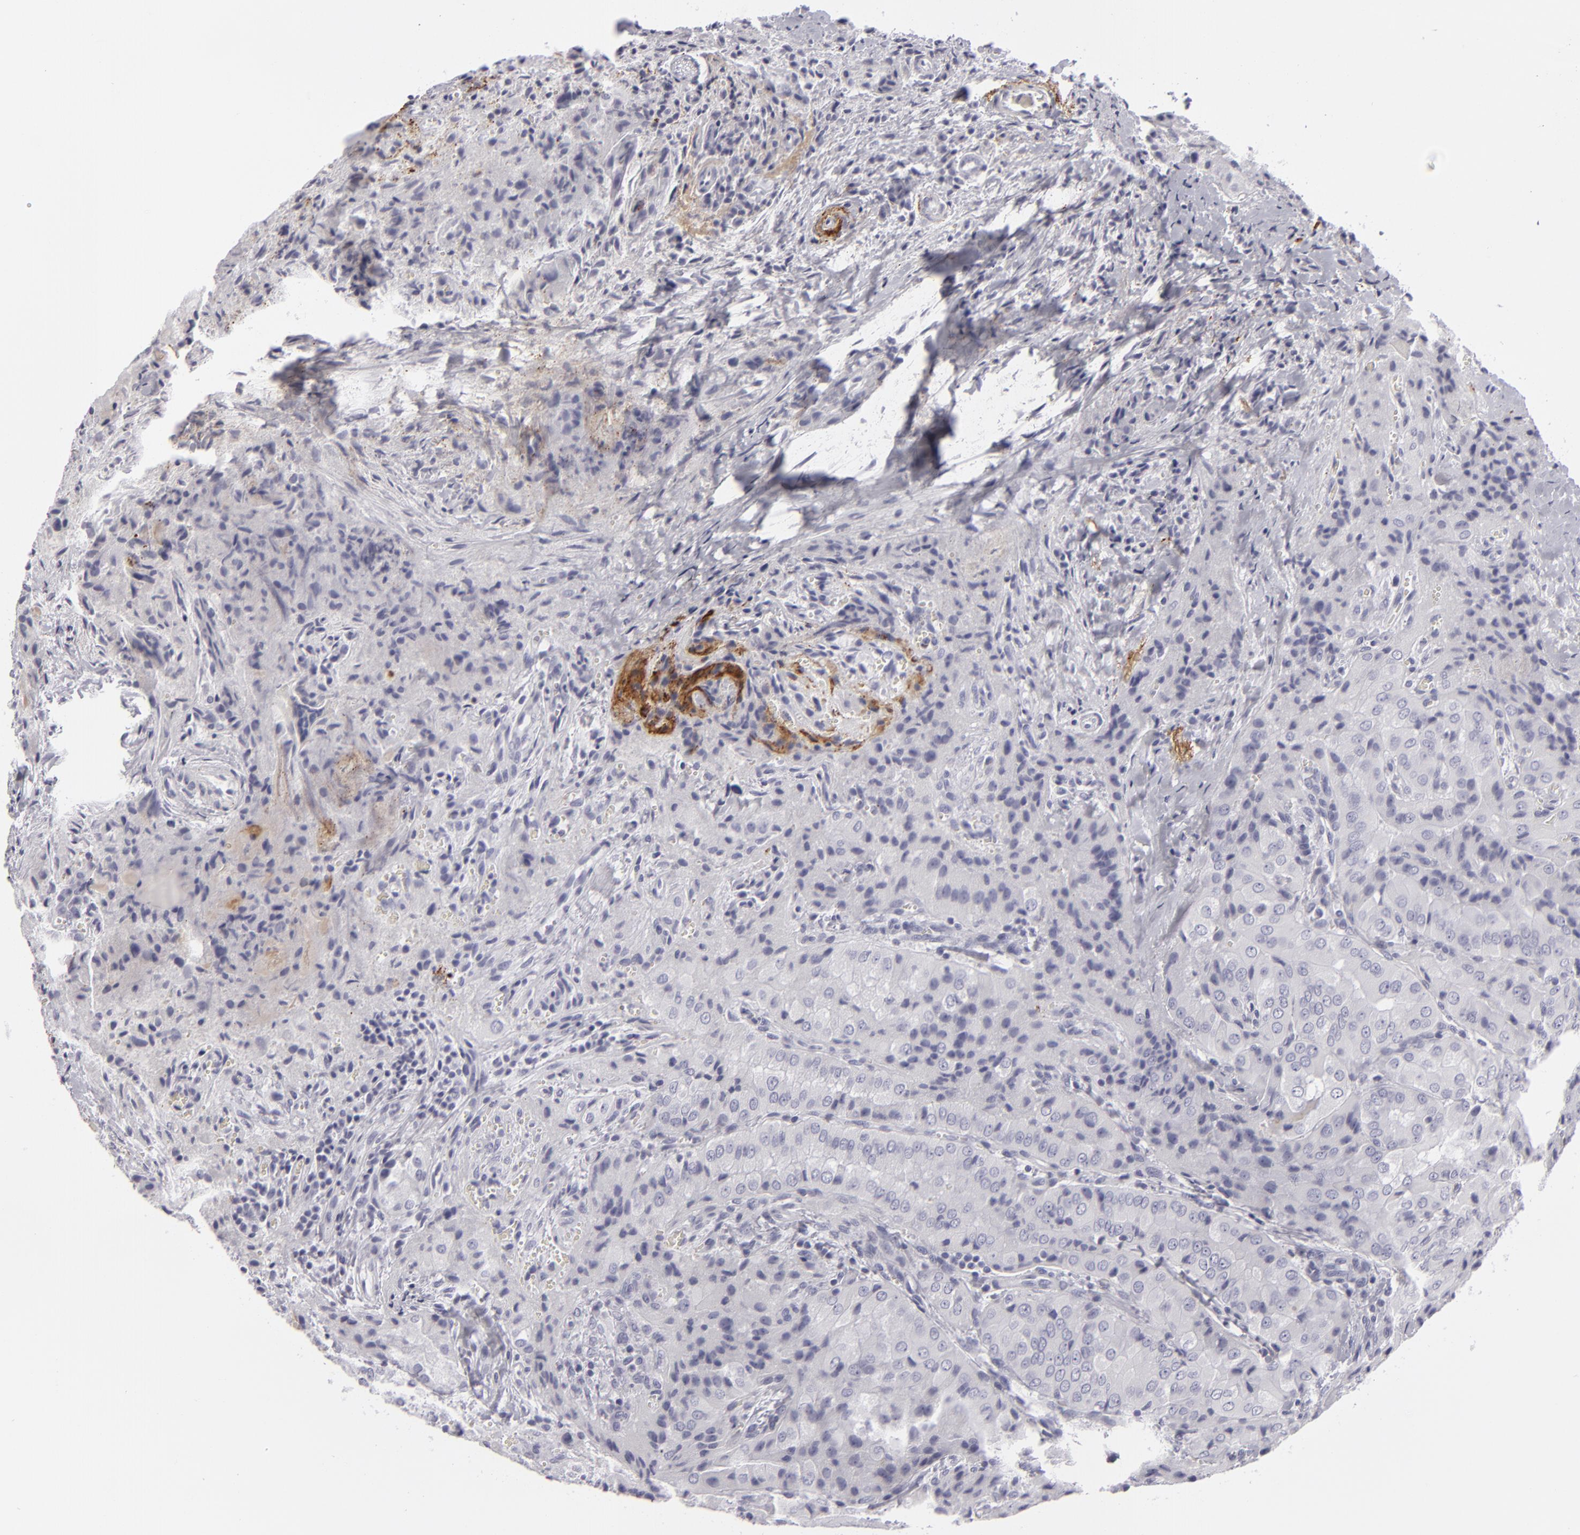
{"staining": {"intensity": "negative", "quantity": "none", "location": "none"}, "tissue": "thyroid cancer", "cell_type": "Tumor cells", "image_type": "cancer", "snomed": [{"axis": "morphology", "description": "Papillary adenocarcinoma, NOS"}, {"axis": "topography", "description": "Thyroid gland"}], "caption": "There is no significant positivity in tumor cells of papillary adenocarcinoma (thyroid). (DAB IHC, high magnification).", "gene": "C9", "patient": {"sex": "female", "age": 71}}